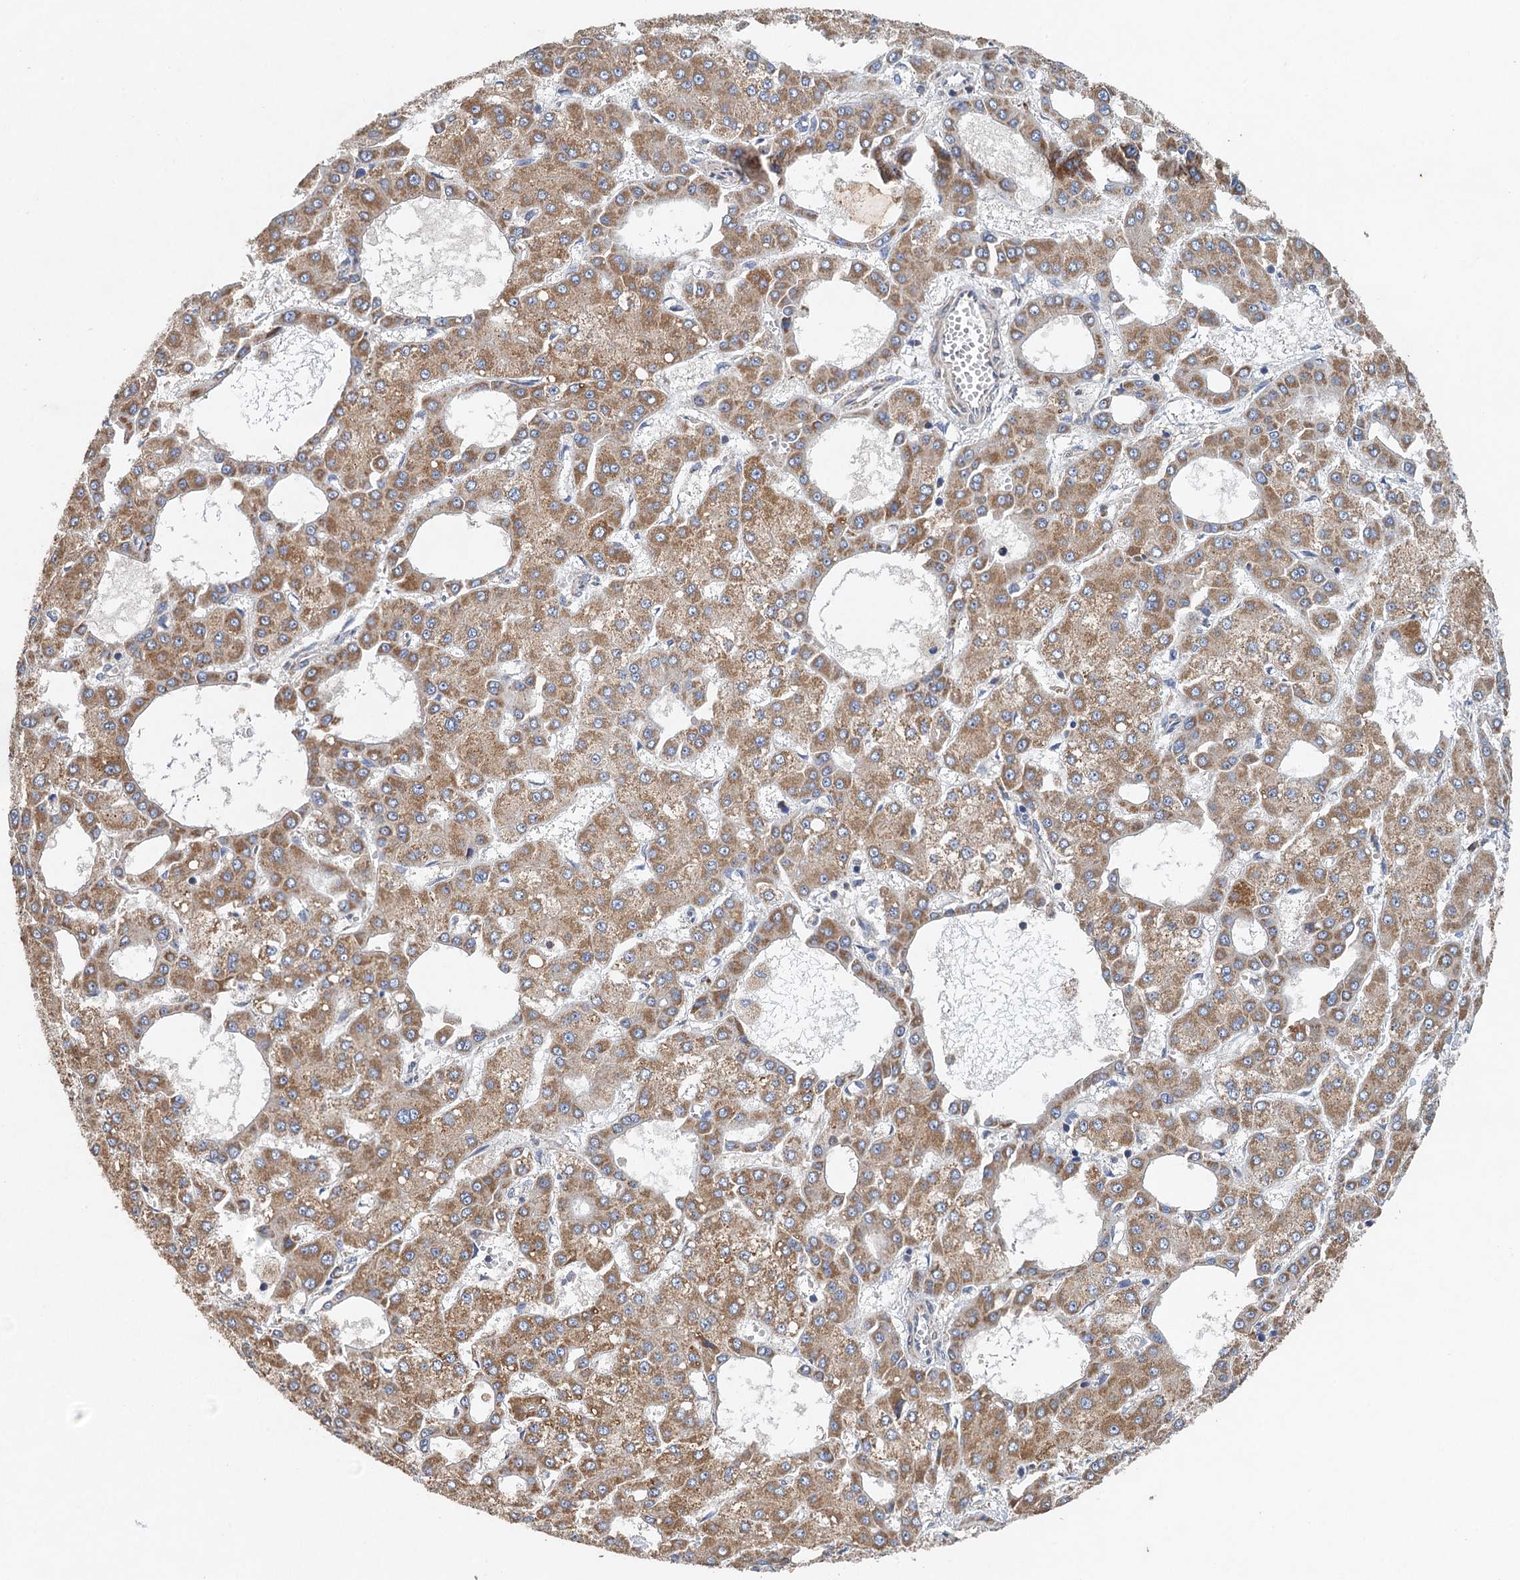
{"staining": {"intensity": "moderate", "quantity": ">75%", "location": "cytoplasmic/membranous"}, "tissue": "liver cancer", "cell_type": "Tumor cells", "image_type": "cancer", "snomed": [{"axis": "morphology", "description": "Carcinoma, Hepatocellular, NOS"}, {"axis": "topography", "description": "Liver"}], "caption": "A micrograph of liver cancer (hepatocellular carcinoma) stained for a protein displays moderate cytoplasmic/membranous brown staining in tumor cells. Immunohistochemistry (ihc) stains the protein in brown and the nuclei are stained blue.", "gene": "BCS1L", "patient": {"sex": "male", "age": 47}}